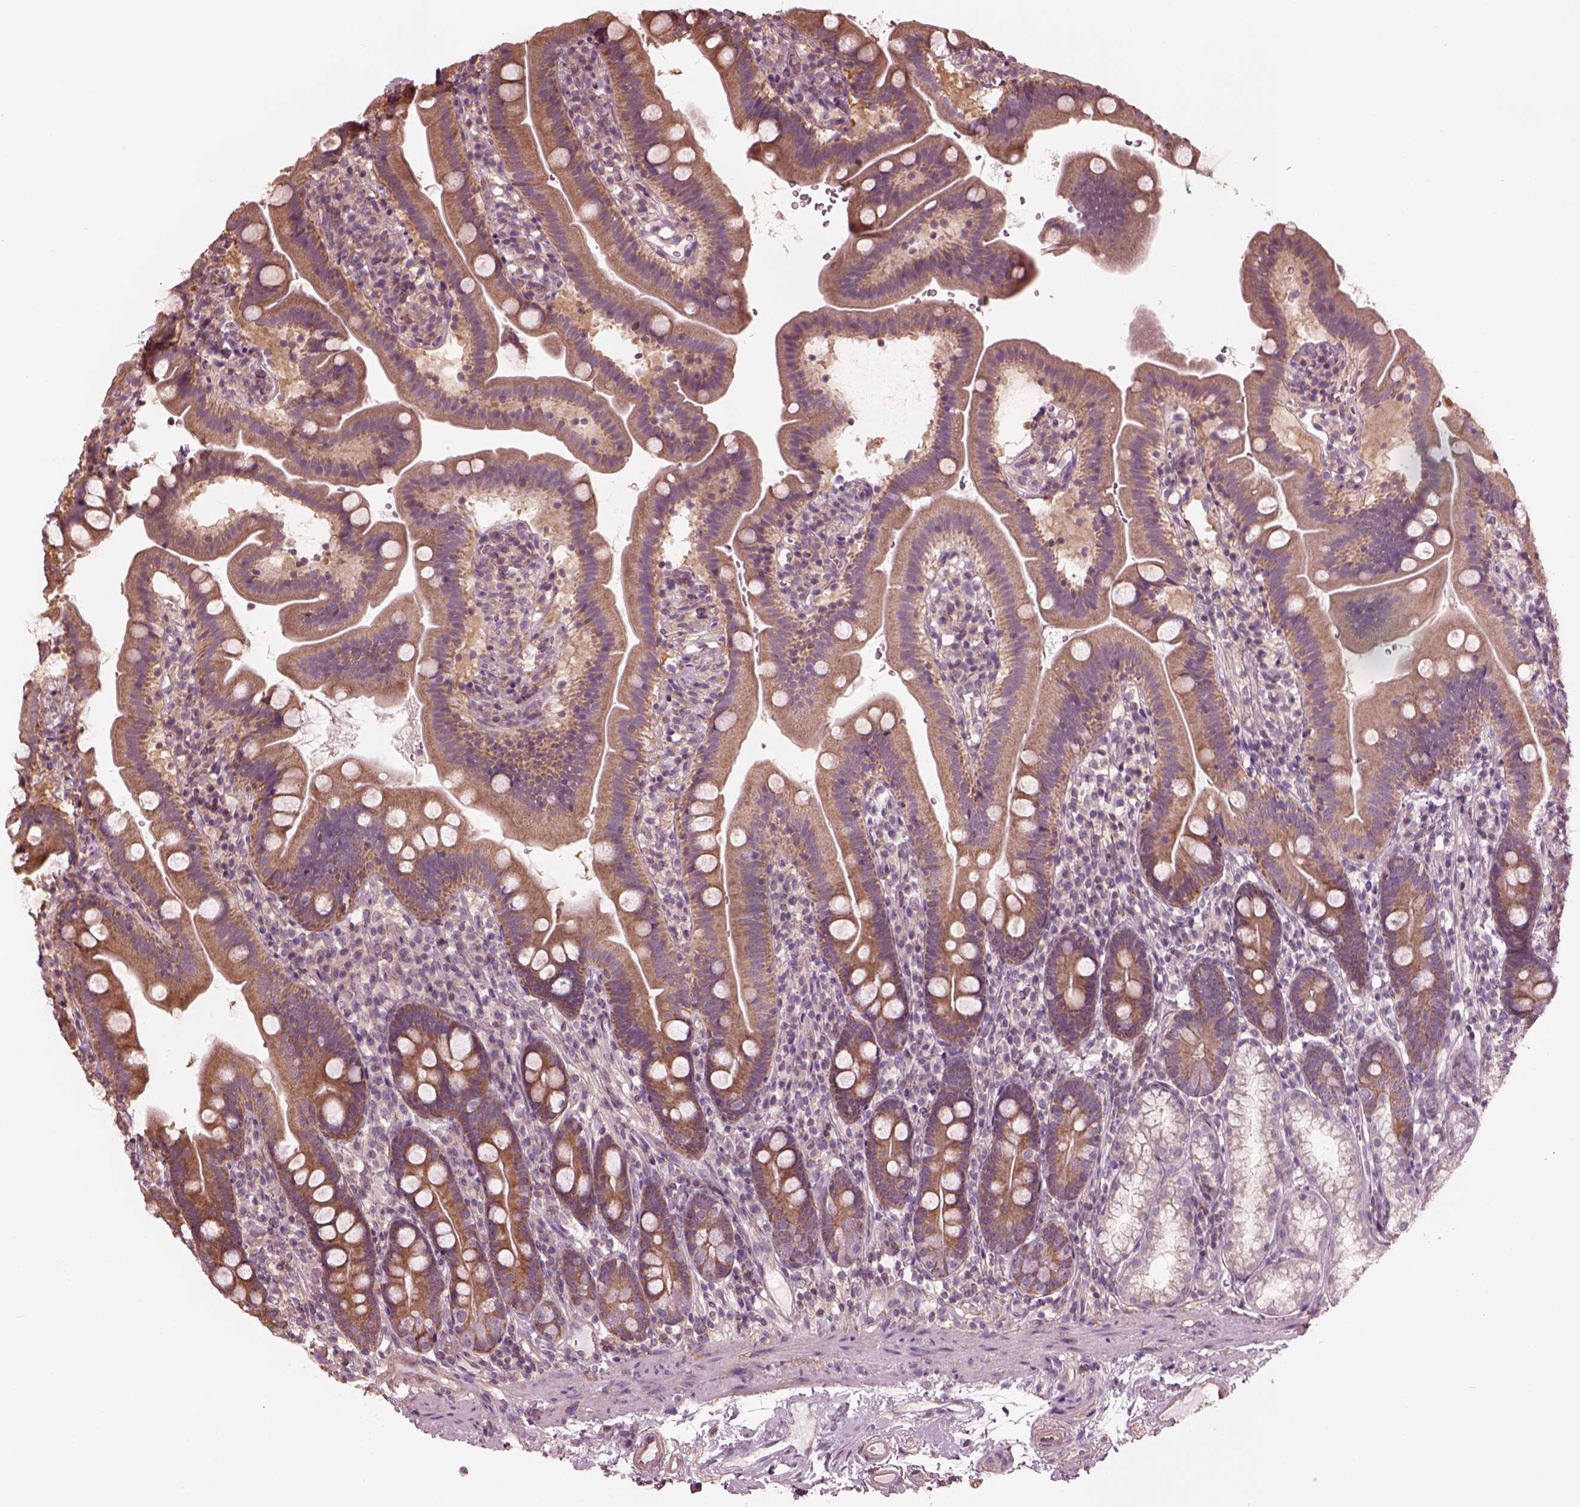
{"staining": {"intensity": "moderate", "quantity": ">75%", "location": "cytoplasmic/membranous"}, "tissue": "duodenum", "cell_type": "Glandular cells", "image_type": "normal", "snomed": [{"axis": "morphology", "description": "Normal tissue, NOS"}, {"axis": "topography", "description": "Duodenum"}], "caption": "Duodenum stained with DAB (3,3'-diaminobenzidine) immunohistochemistry shows medium levels of moderate cytoplasmic/membranous positivity in about >75% of glandular cells. Immunohistochemistry (ihc) stains the protein in brown and the nuclei are stained blue.", "gene": "STK33", "patient": {"sex": "female", "age": 67}}